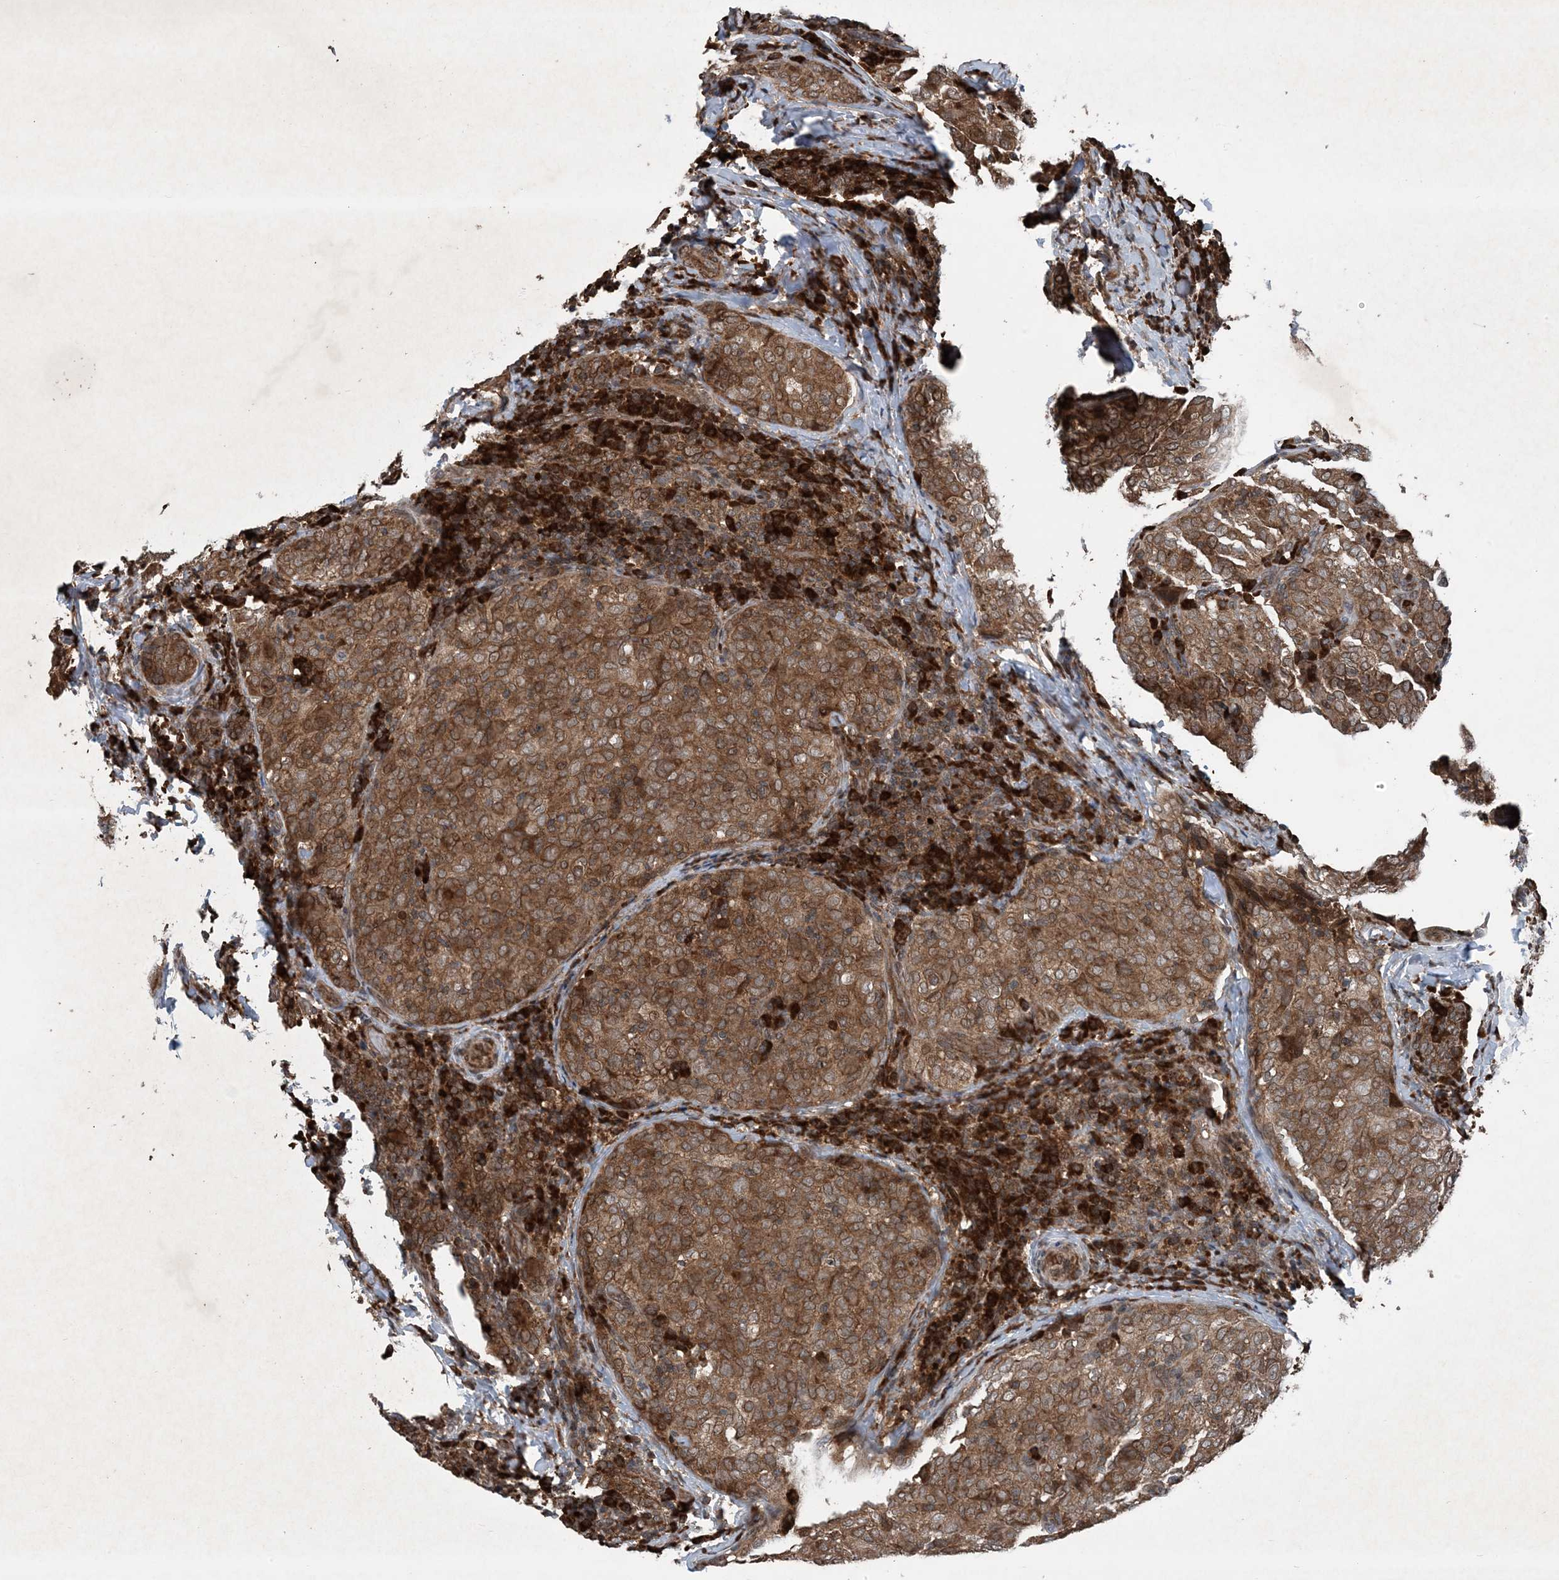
{"staining": {"intensity": "strong", "quantity": ">75%", "location": "cytoplasmic/membranous"}, "tissue": "thyroid cancer", "cell_type": "Tumor cells", "image_type": "cancer", "snomed": [{"axis": "morphology", "description": "Normal tissue, NOS"}, {"axis": "morphology", "description": "Papillary adenocarcinoma, NOS"}, {"axis": "topography", "description": "Thyroid gland"}], "caption": "Tumor cells demonstrate high levels of strong cytoplasmic/membranous positivity in about >75% of cells in human papillary adenocarcinoma (thyroid). (IHC, brightfield microscopy, high magnification).", "gene": "GNG5", "patient": {"sex": "female", "age": 30}}